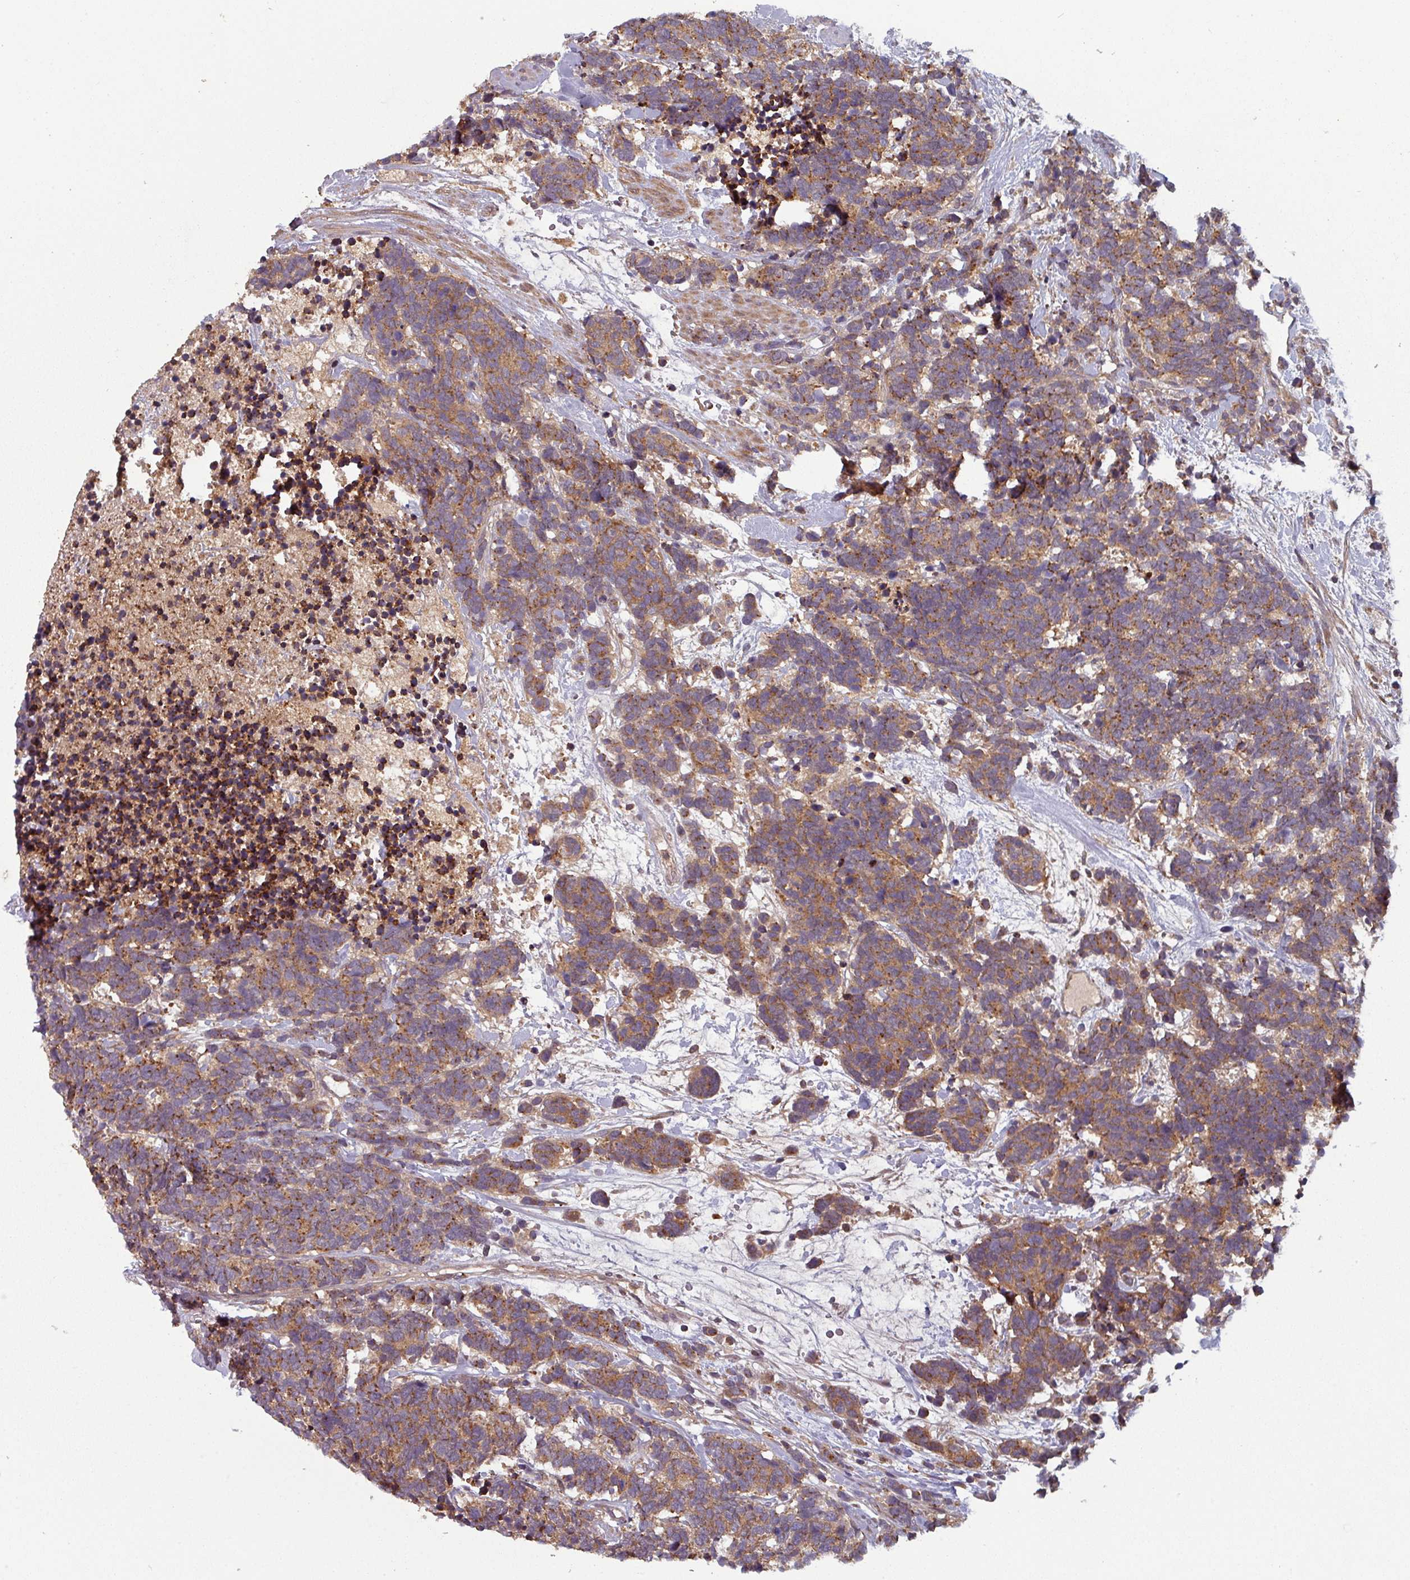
{"staining": {"intensity": "moderate", "quantity": ">75%", "location": "cytoplasmic/membranous"}, "tissue": "carcinoid", "cell_type": "Tumor cells", "image_type": "cancer", "snomed": [{"axis": "morphology", "description": "Carcinoma, NOS"}, {"axis": "morphology", "description": "Carcinoid, malignant, NOS"}, {"axis": "topography", "description": "Prostate"}], "caption": "A brown stain shows moderate cytoplasmic/membranous staining of a protein in human carcinoid (malignant) tumor cells.", "gene": "GSKIP", "patient": {"sex": "male", "age": 57}}